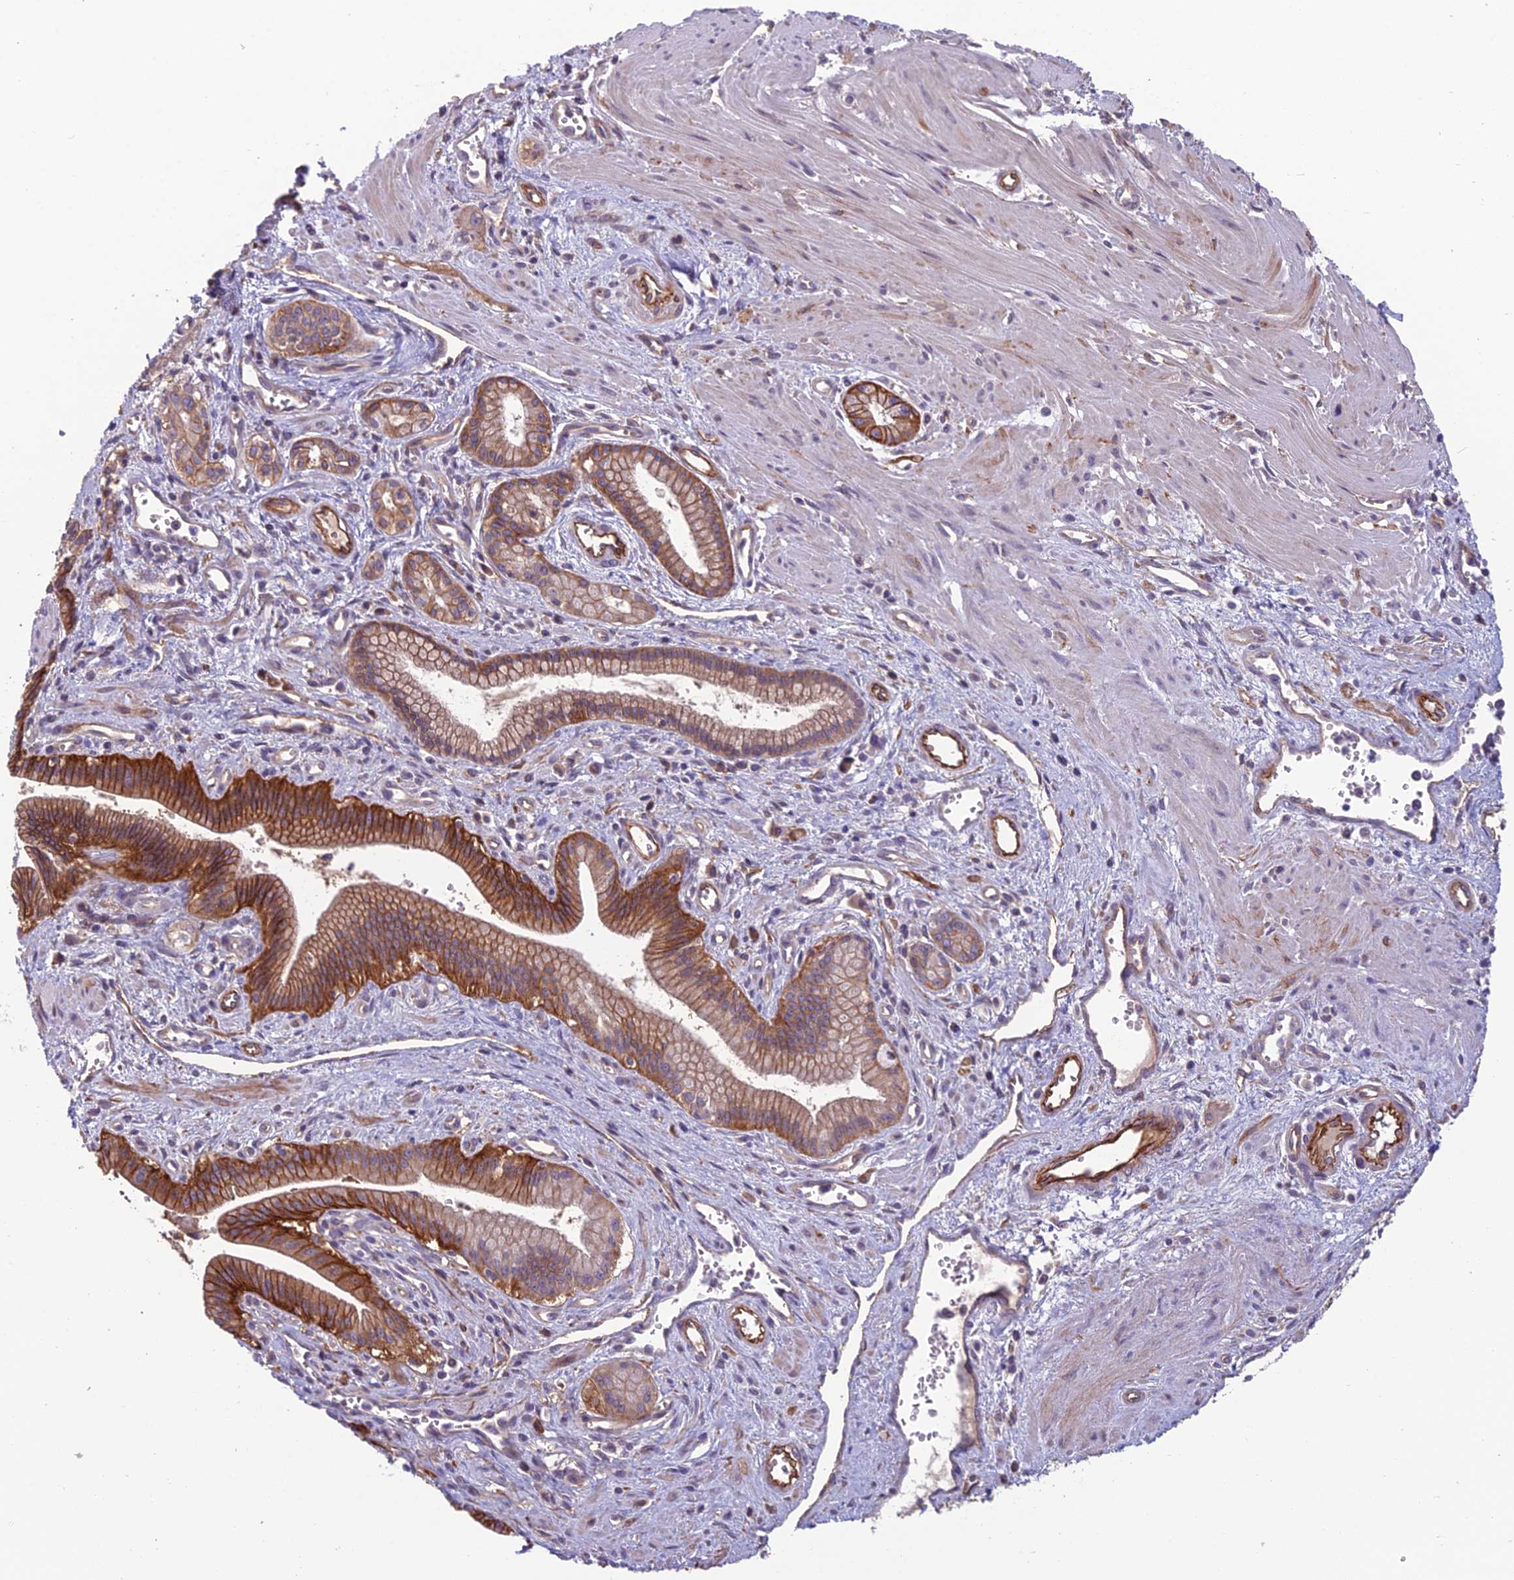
{"staining": {"intensity": "strong", "quantity": ">75%", "location": "cytoplasmic/membranous"}, "tissue": "pancreatic cancer", "cell_type": "Tumor cells", "image_type": "cancer", "snomed": [{"axis": "morphology", "description": "Adenocarcinoma, NOS"}, {"axis": "topography", "description": "Pancreas"}], "caption": "IHC staining of pancreatic adenocarcinoma, which demonstrates high levels of strong cytoplasmic/membranous positivity in approximately >75% of tumor cells indicating strong cytoplasmic/membranous protein expression. The staining was performed using DAB (brown) for protein detection and nuclei were counterstained in hematoxylin (blue).", "gene": "TSPAN15", "patient": {"sex": "male", "age": 78}}